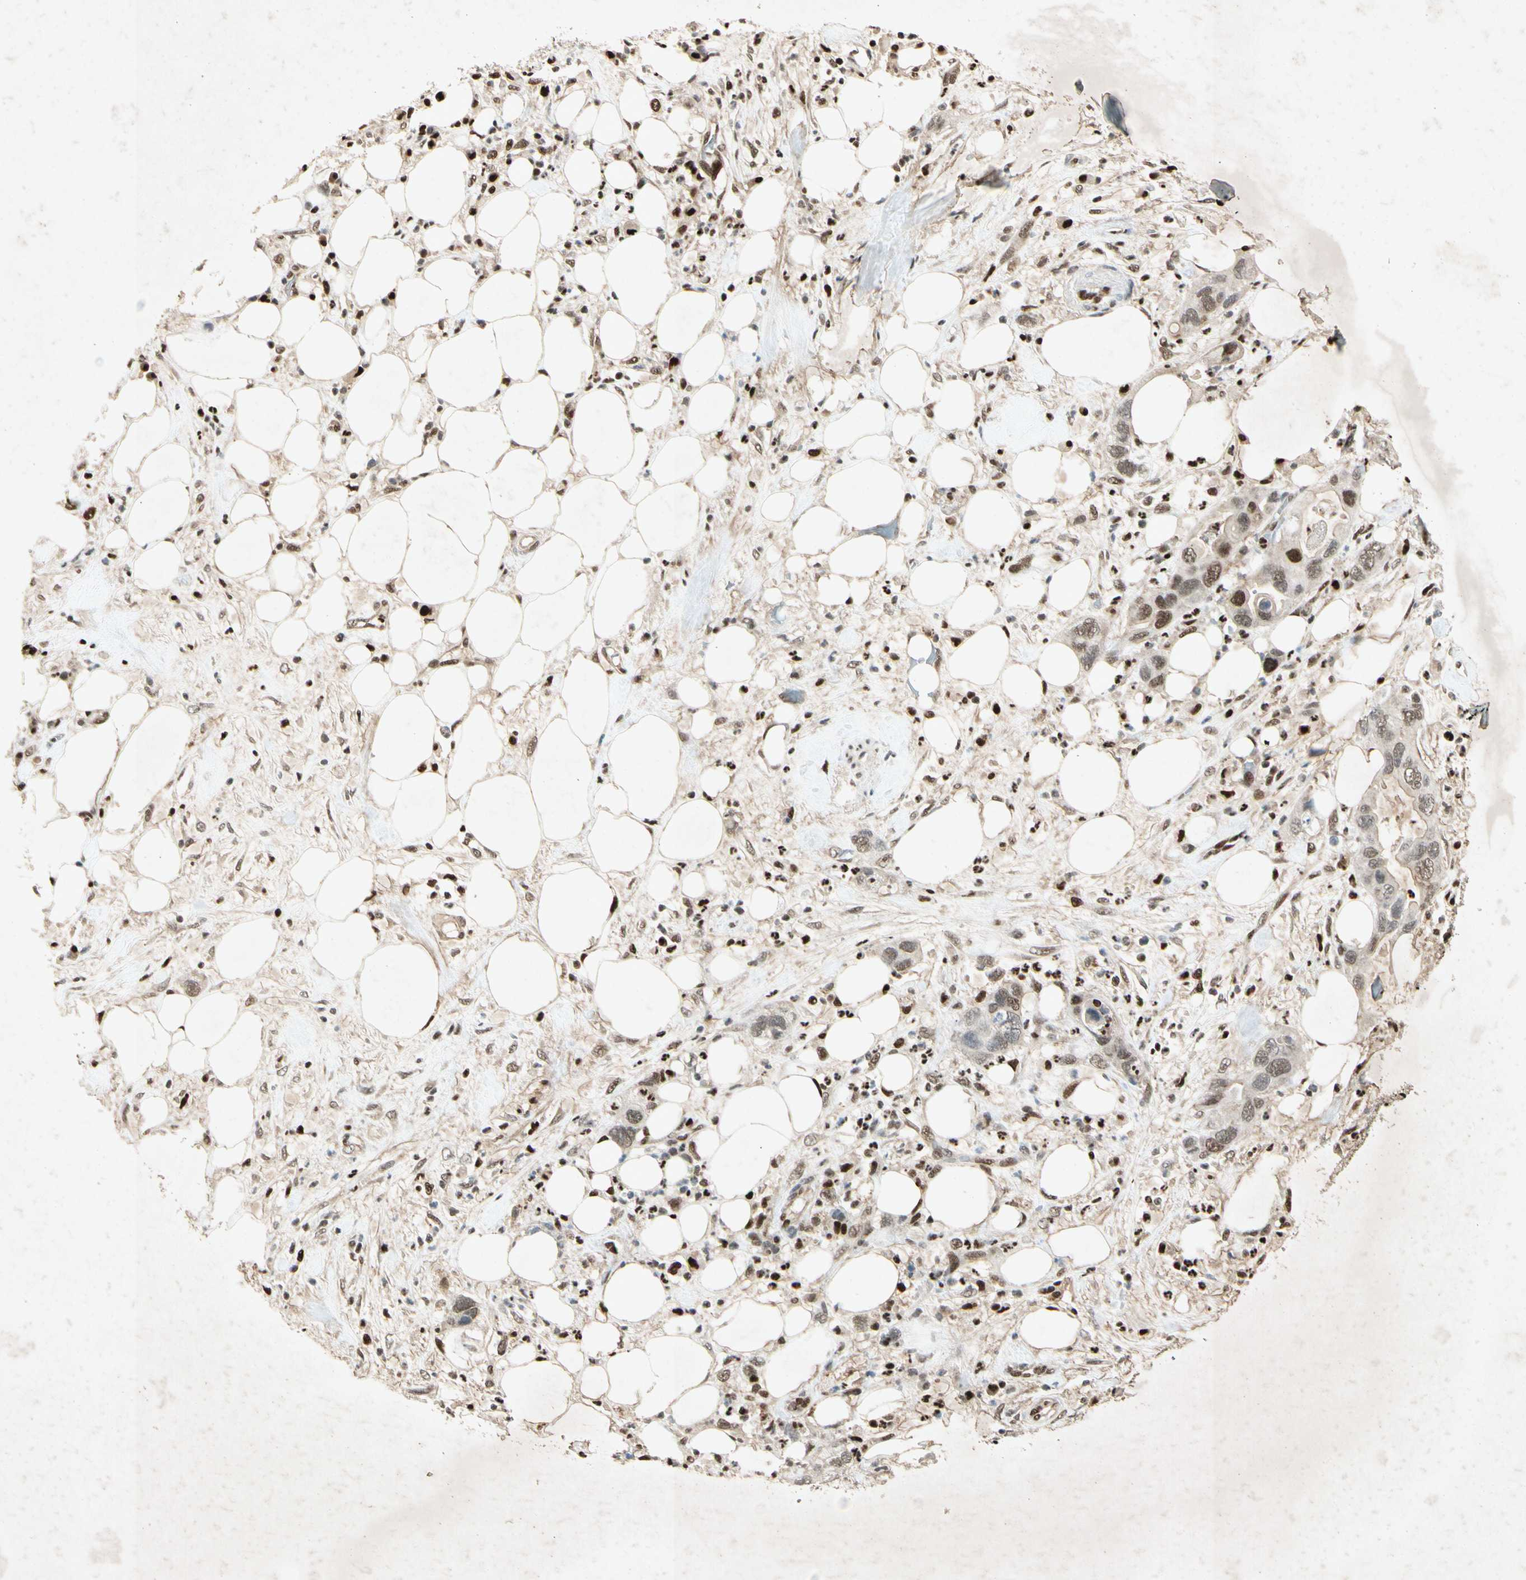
{"staining": {"intensity": "strong", "quantity": ">75%", "location": "nuclear"}, "tissue": "pancreatic cancer", "cell_type": "Tumor cells", "image_type": "cancer", "snomed": [{"axis": "morphology", "description": "Adenocarcinoma, NOS"}, {"axis": "topography", "description": "Pancreas"}], "caption": "Pancreatic cancer stained with IHC demonstrates strong nuclear expression in approximately >75% of tumor cells.", "gene": "RNF43", "patient": {"sex": "female", "age": 71}}